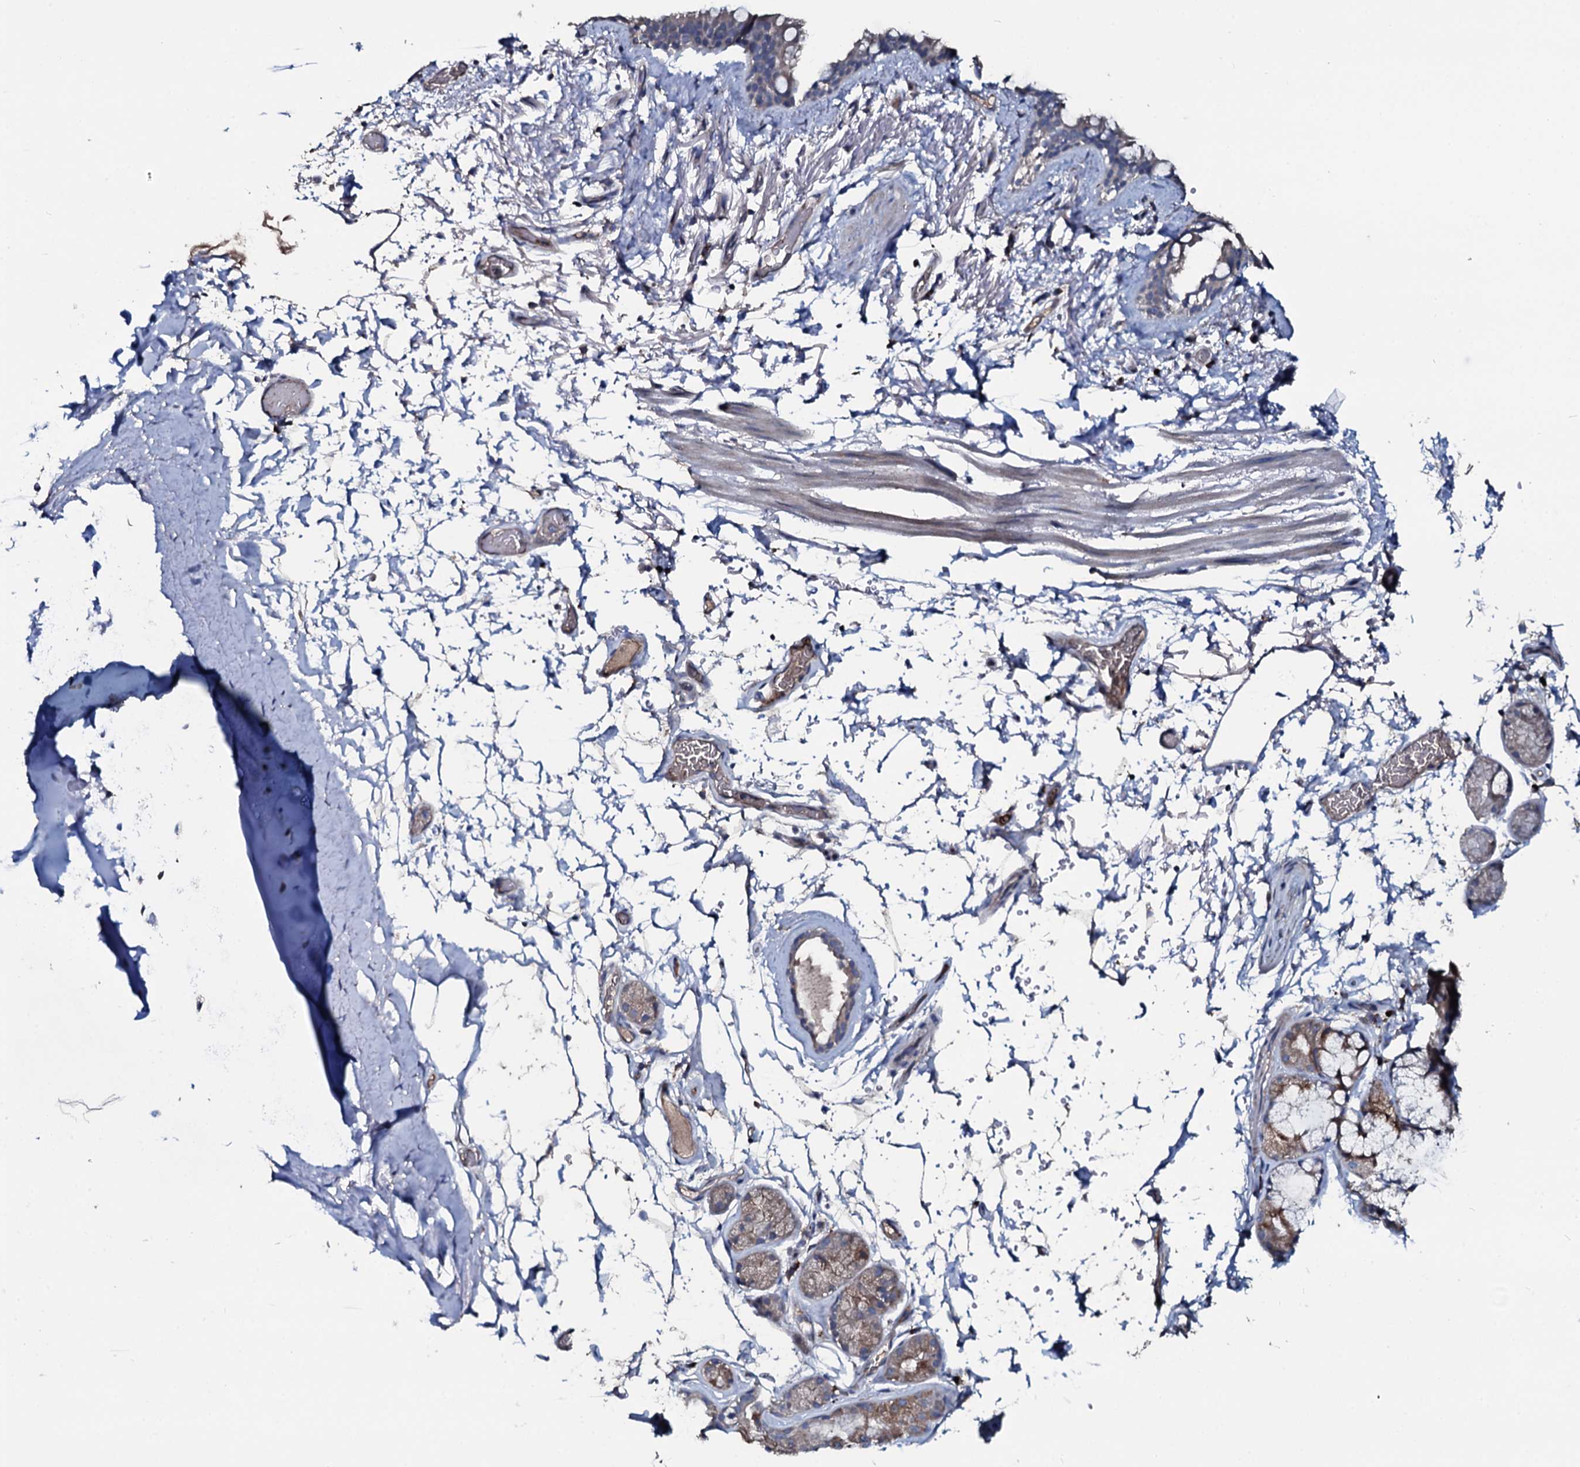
{"staining": {"intensity": "negative", "quantity": "none", "location": "none"}, "tissue": "bronchus", "cell_type": "Respiratory epithelial cells", "image_type": "normal", "snomed": [{"axis": "morphology", "description": "Normal tissue, NOS"}, {"axis": "topography", "description": "Cartilage tissue"}], "caption": "High magnification brightfield microscopy of normal bronchus stained with DAB (3,3'-diaminobenzidine) (brown) and counterstained with hematoxylin (blue): respiratory epithelial cells show no significant positivity.", "gene": "IL12B", "patient": {"sex": "male", "age": 63}}